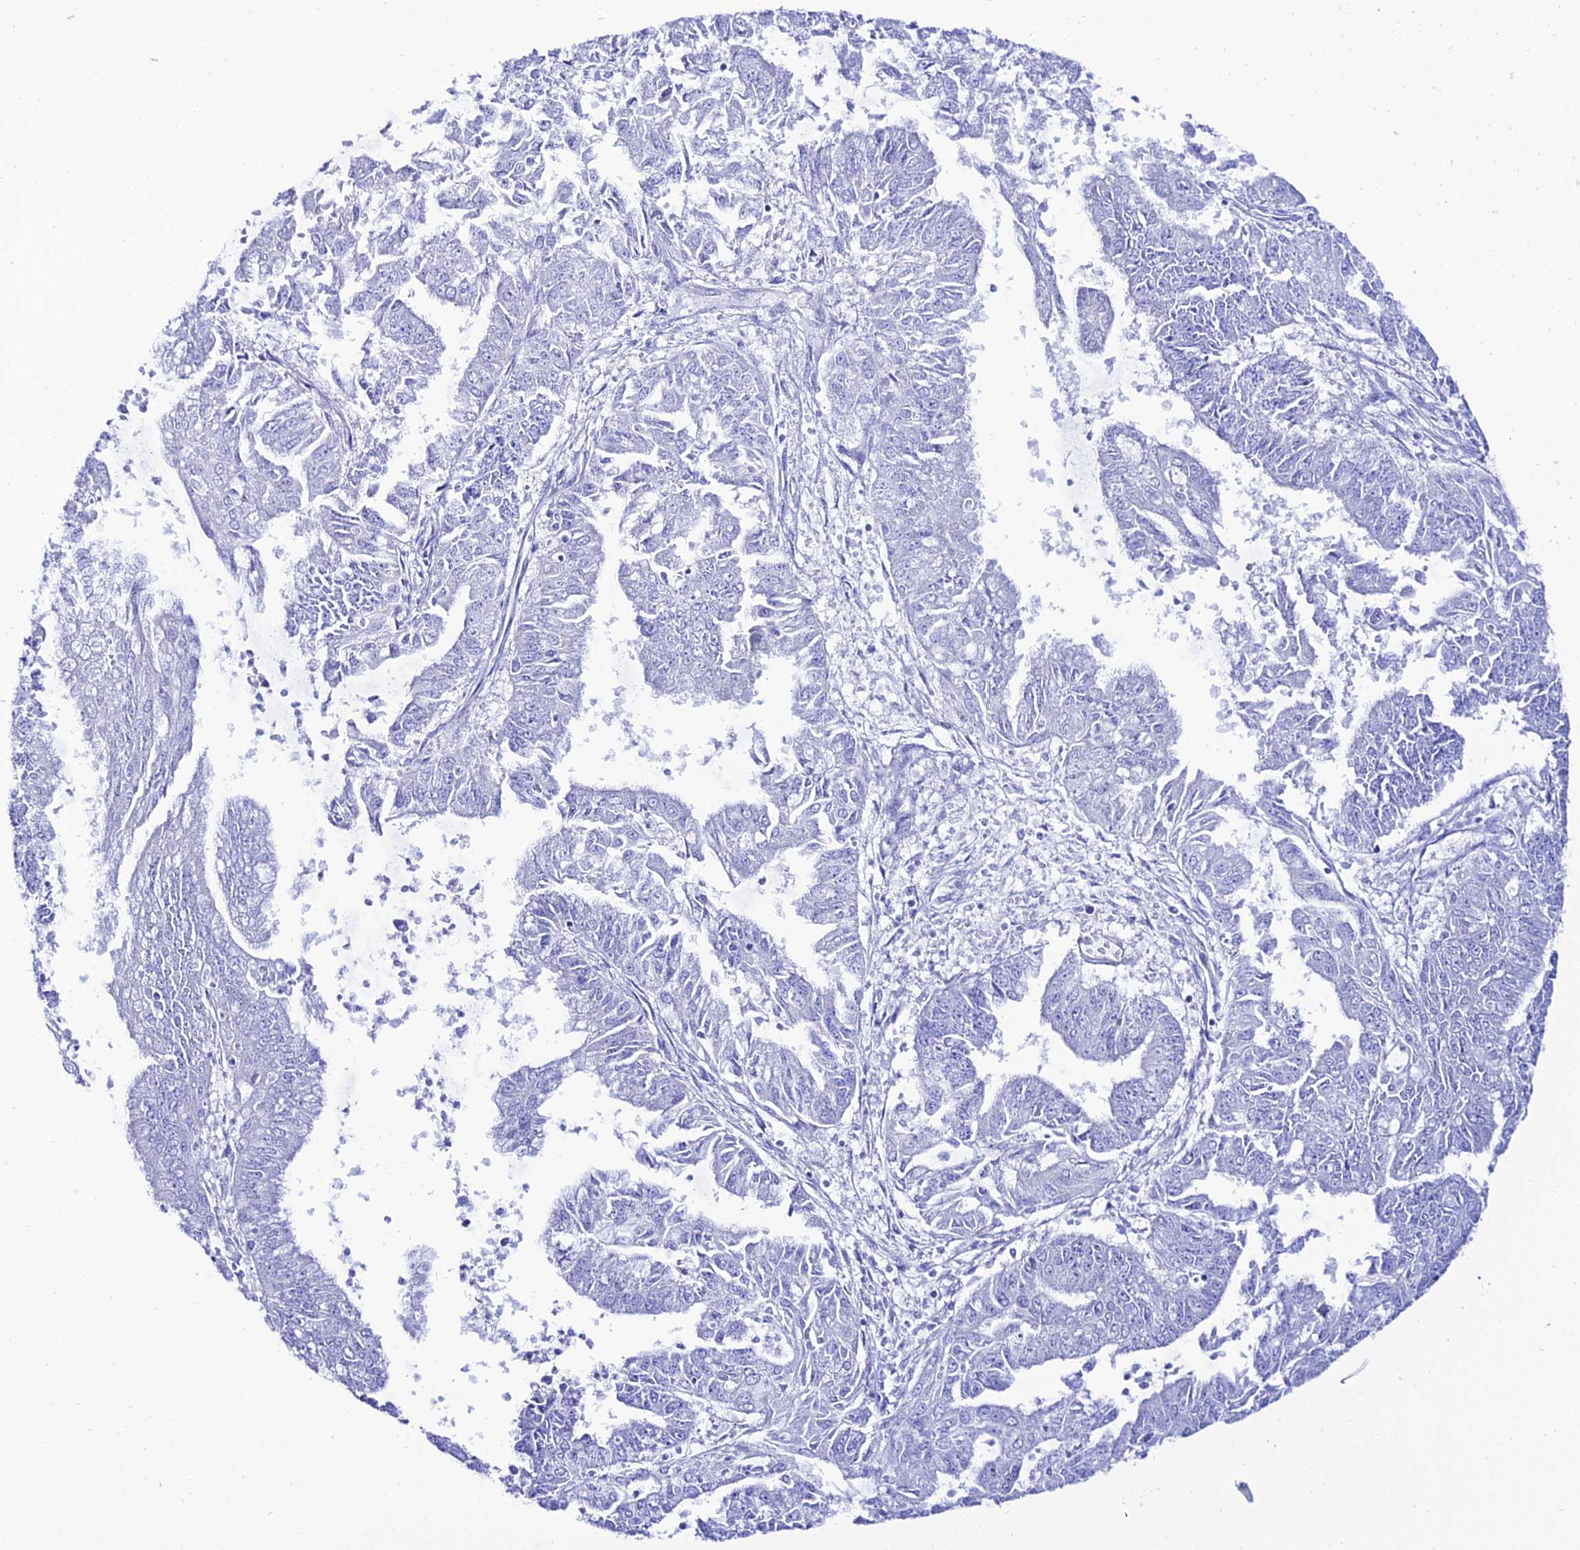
{"staining": {"intensity": "negative", "quantity": "none", "location": "none"}, "tissue": "endometrial cancer", "cell_type": "Tumor cells", "image_type": "cancer", "snomed": [{"axis": "morphology", "description": "Adenocarcinoma, NOS"}, {"axis": "topography", "description": "Endometrium"}], "caption": "Immunohistochemistry (IHC) of endometrial cancer shows no positivity in tumor cells.", "gene": "OR4D5", "patient": {"sex": "female", "age": 73}}